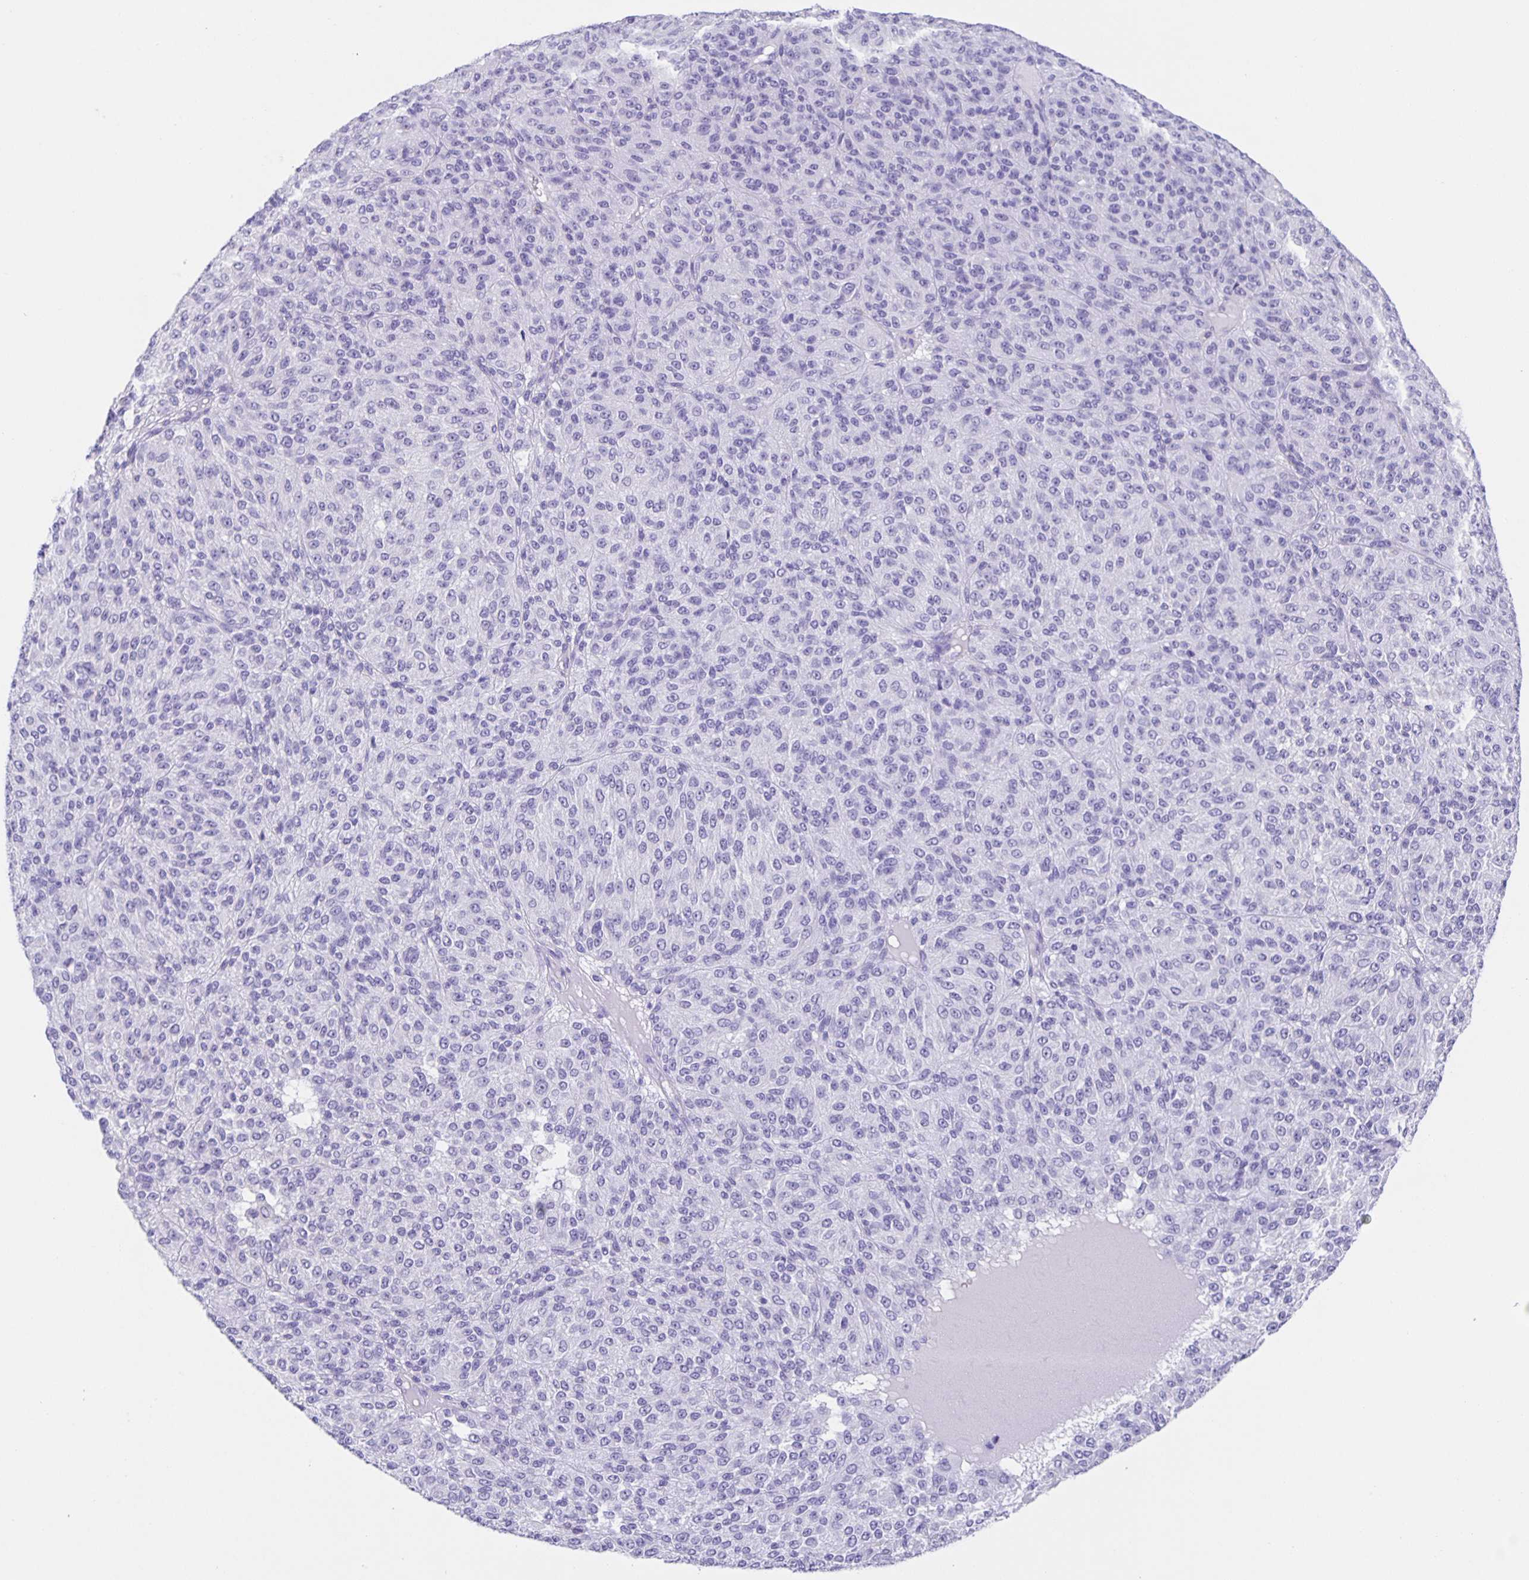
{"staining": {"intensity": "negative", "quantity": "none", "location": "none"}, "tissue": "melanoma", "cell_type": "Tumor cells", "image_type": "cancer", "snomed": [{"axis": "morphology", "description": "Malignant melanoma, Metastatic site"}, {"axis": "topography", "description": "Brain"}], "caption": "An immunohistochemistry micrograph of malignant melanoma (metastatic site) is shown. There is no staining in tumor cells of malignant melanoma (metastatic site).", "gene": "GUCA2A", "patient": {"sex": "female", "age": 56}}